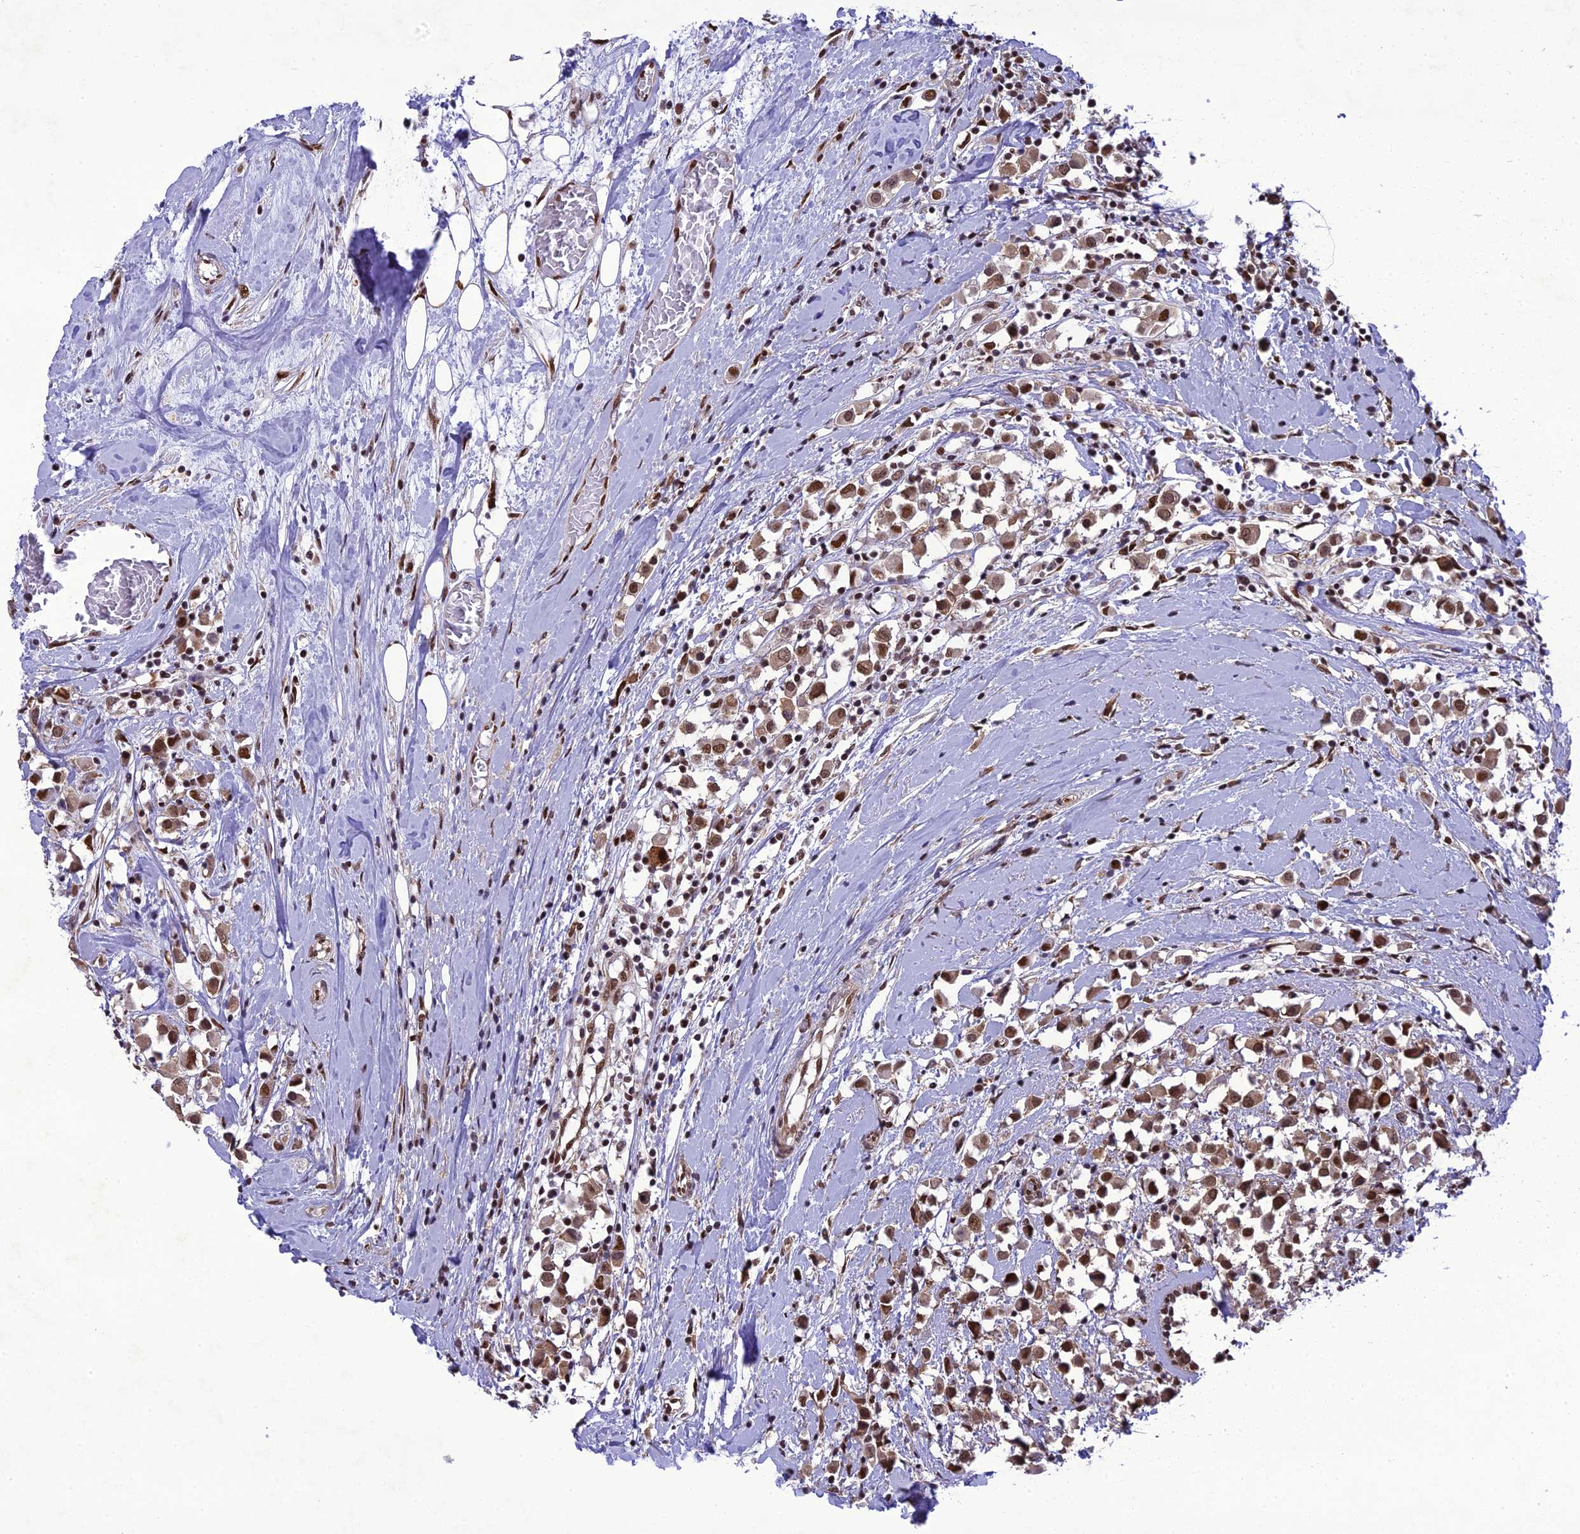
{"staining": {"intensity": "moderate", "quantity": ">75%", "location": "cytoplasmic/membranous,nuclear"}, "tissue": "breast cancer", "cell_type": "Tumor cells", "image_type": "cancer", "snomed": [{"axis": "morphology", "description": "Duct carcinoma"}, {"axis": "topography", "description": "Breast"}], "caption": "Tumor cells display moderate cytoplasmic/membranous and nuclear staining in approximately >75% of cells in breast cancer.", "gene": "DDX1", "patient": {"sex": "female", "age": 61}}